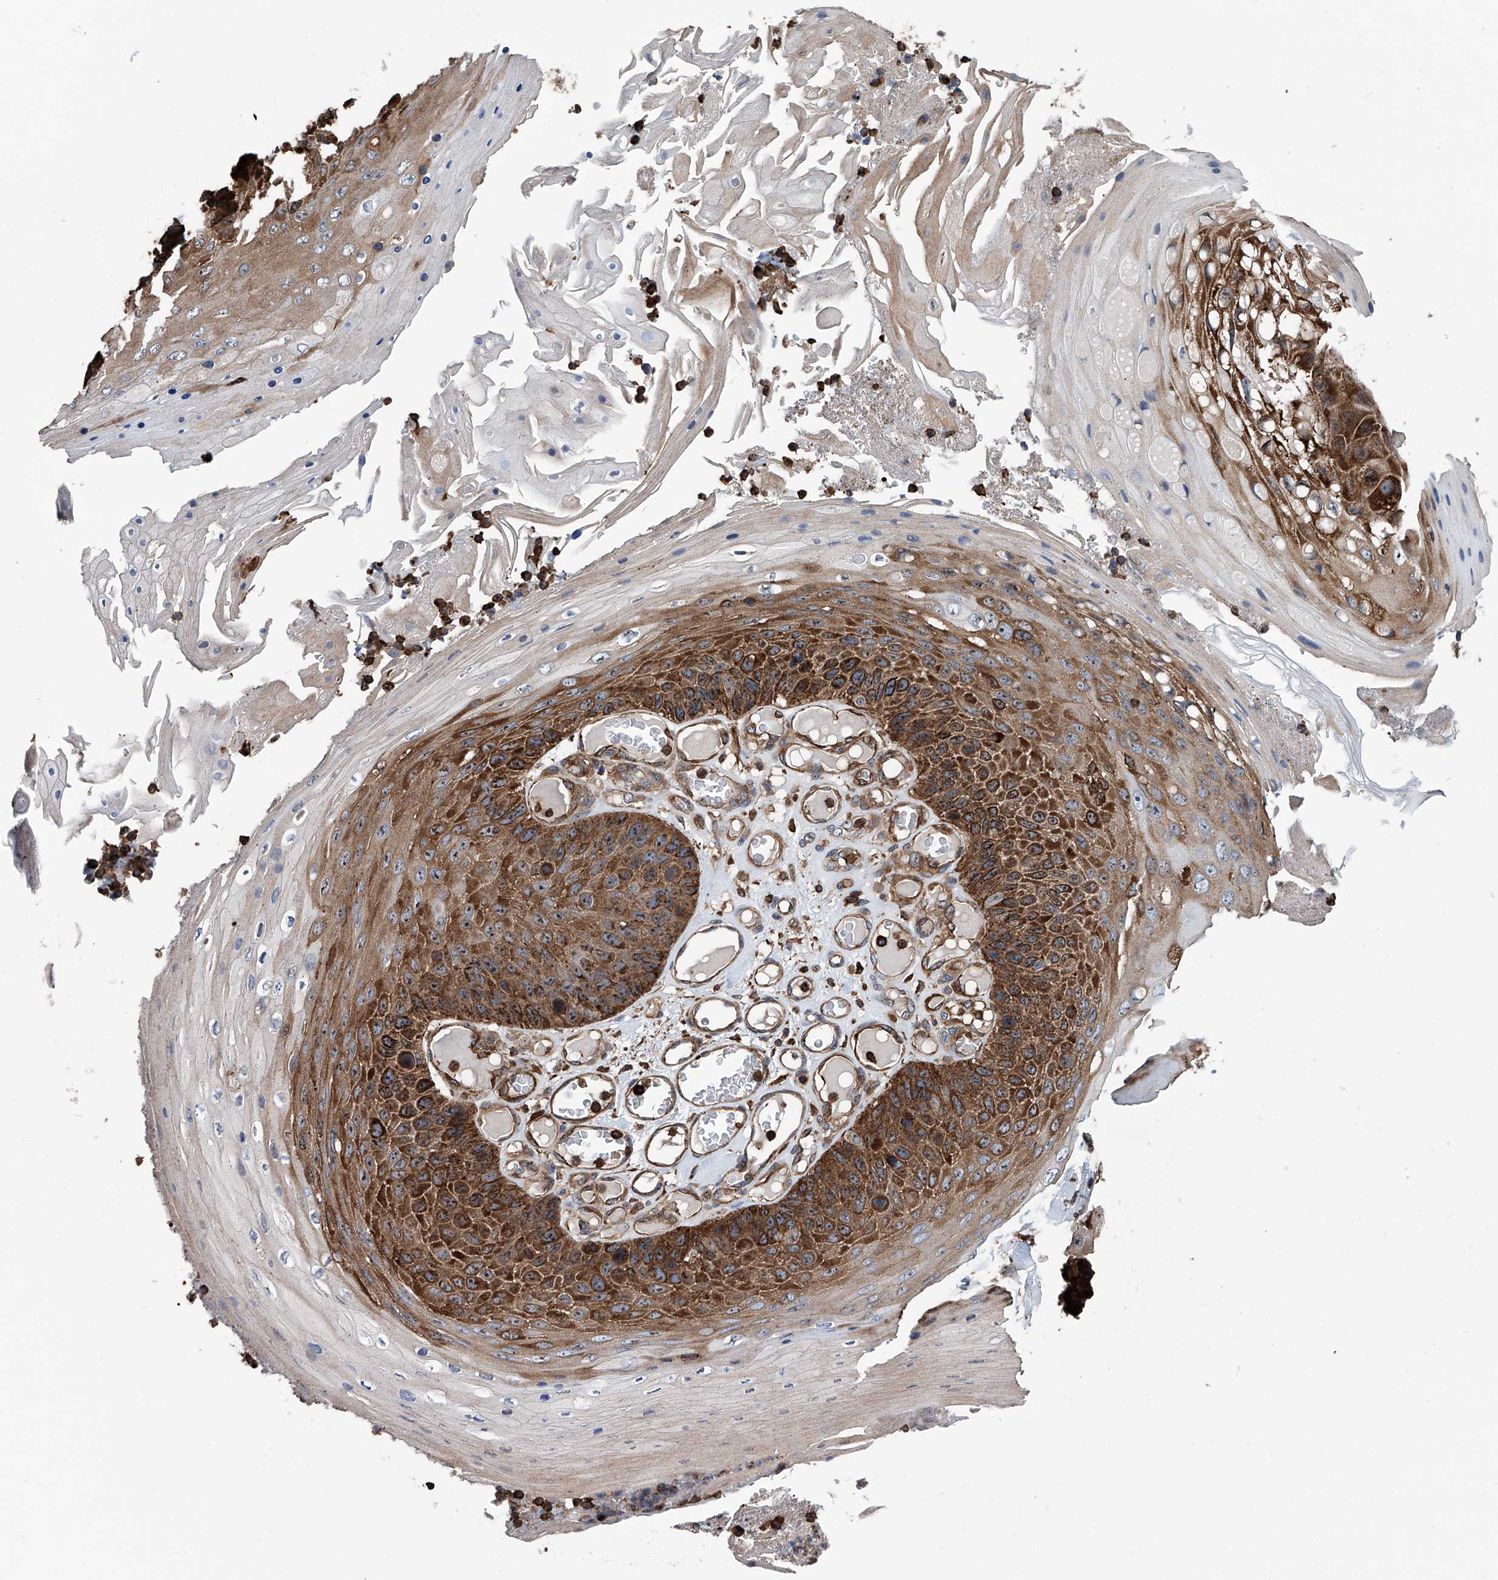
{"staining": {"intensity": "moderate", "quantity": ">75%", "location": "cytoplasmic/membranous,nuclear"}, "tissue": "skin cancer", "cell_type": "Tumor cells", "image_type": "cancer", "snomed": [{"axis": "morphology", "description": "Squamous cell carcinoma, NOS"}, {"axis": "topography", "description": "Skin"}], "caption": "A brown stain shows moderate cytoplasmic/membranous and nuclear staining of a protein in human squamous cell carcinoma (skin) tumor cells.", "gene": "ZNF484", "patient": {"sex": "female", "age": 88}}